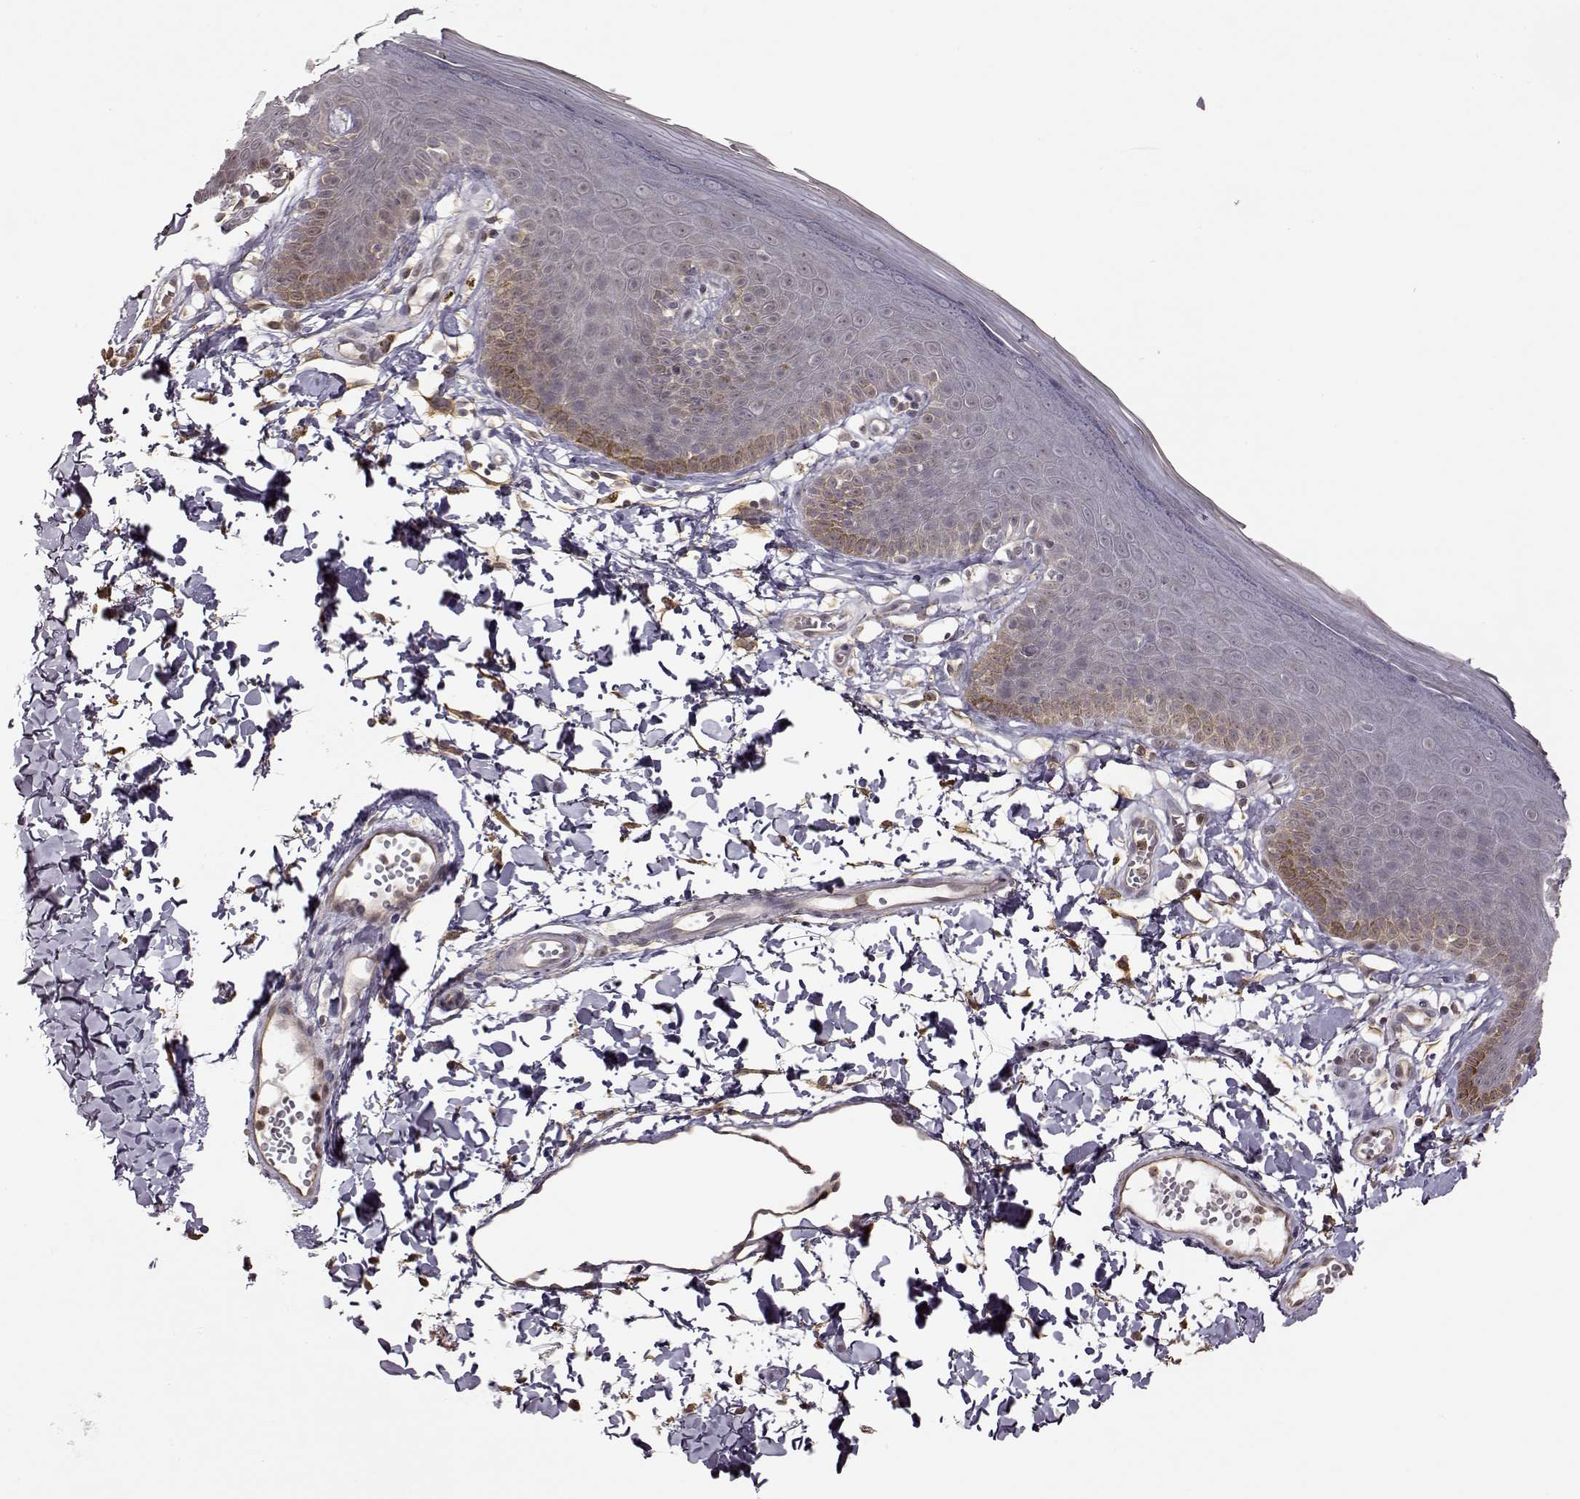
{"staining": {"intensity": "weak", "quantity": "<25%", "location": "cytoplasmic/membranous"}, "tissue": "skin", "cell_type": "Epidermal cells", "image_type": "normal", "snomed": [{"axis": "morphology", "description": "Normal tissue, NOS"}, {"axis": "topography", "description": "Anal"}], "caption": "Immunohistochemistry photomicrograph of benign skin: skin stained with DAB shows no significant protein positivity in epidermal cells.", "gene": "CRB1", "patient": {"sex": "male", "age": 53}}